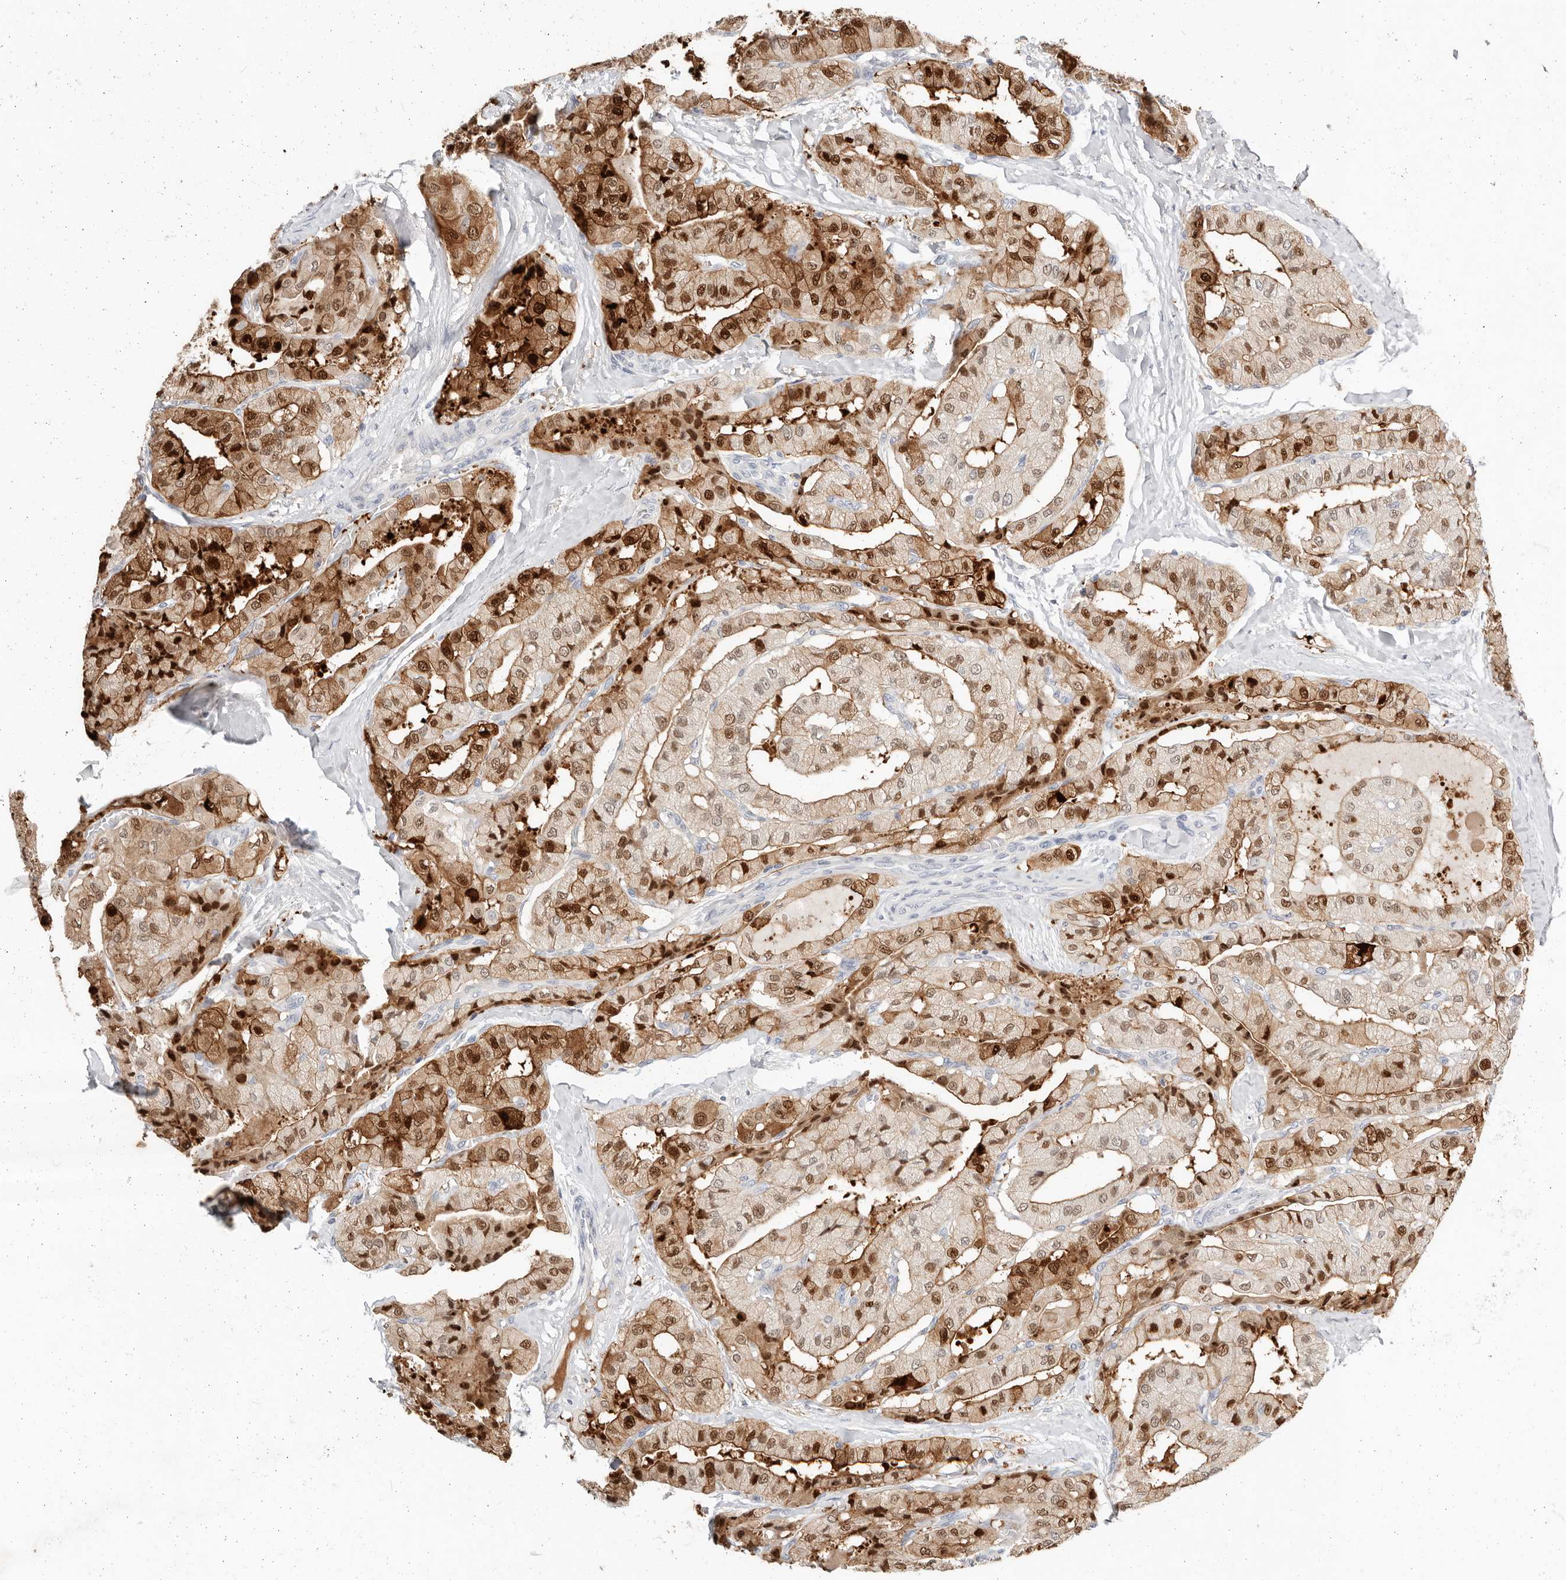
{"staining": {"intensity": "strong", "quantity": "25%-75%", "location": "cytoplasmic/membranous,nuclear"}, "tissue": "thyroid cancer", "cell_type": "Tumor cells", "image_type": "cancer", "snomed": [{"axis": "morphology", "description": "Papillary adenocarcinoma, NOS"}, {"axis": "topography", "description": "Thyroid gland"}], "caption": "High-magnification brightfield microscopy of thyroid papillary adenocarcinoma stained with DAB (3,3'-diaminobenzidine) (brown) and counterstained with hematoxylin (blue). tumor cells exhibit strong cytoplasmic/membranous and nuclear expression is identified in about25%-75% of cells. The staining is performed using DAB (3,3'-diaminobenzidine) brown chromogen to label protein expression. The nuclei are counter-stained blue using hematoxylin.", "gene": "TMEM63B", "patient": {"sex": "female", "age": 59}}